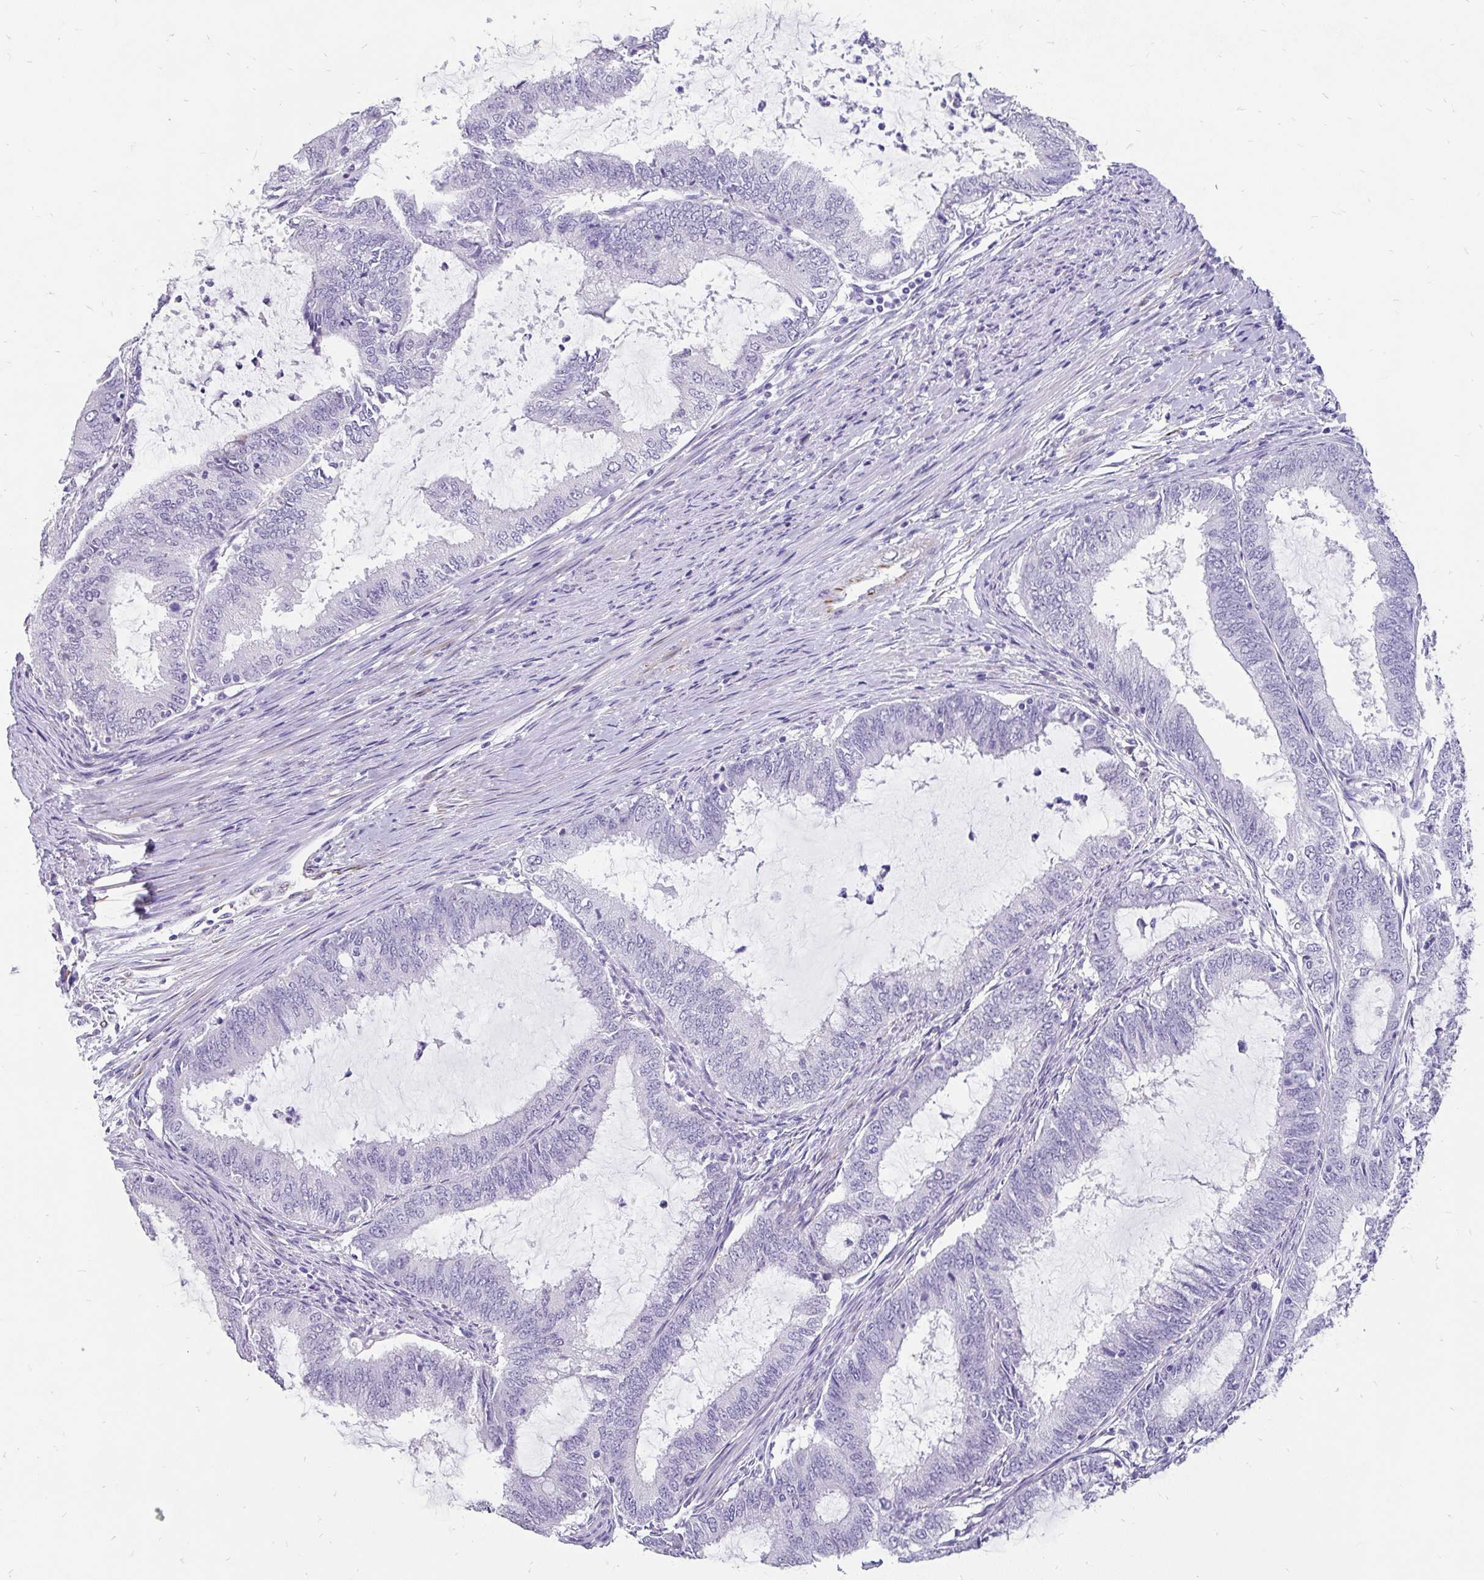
{"staining": {"intensity": "negative", "quantity": "none", "location": "none"}, "tissue": "endometrial cancer", "cell_type": "Tumor cells", "image_type": "cancer", "snomed": [{"axis": "morphology", "description": "Adenocarcinoma, NOS"}, {"axis": "topography", "description": "Endometrium"}], "caption": "Immunohistochemistry (IHC) histopathology image of neoplastic tissue: adenocarcinoma (endometrial) stained with DAB (3,3'-diaminobenzidine) reveals no significant protein positivity in tumor cells.", "gene": "EML5", "patient": {"sex": "female", "age": 51}}